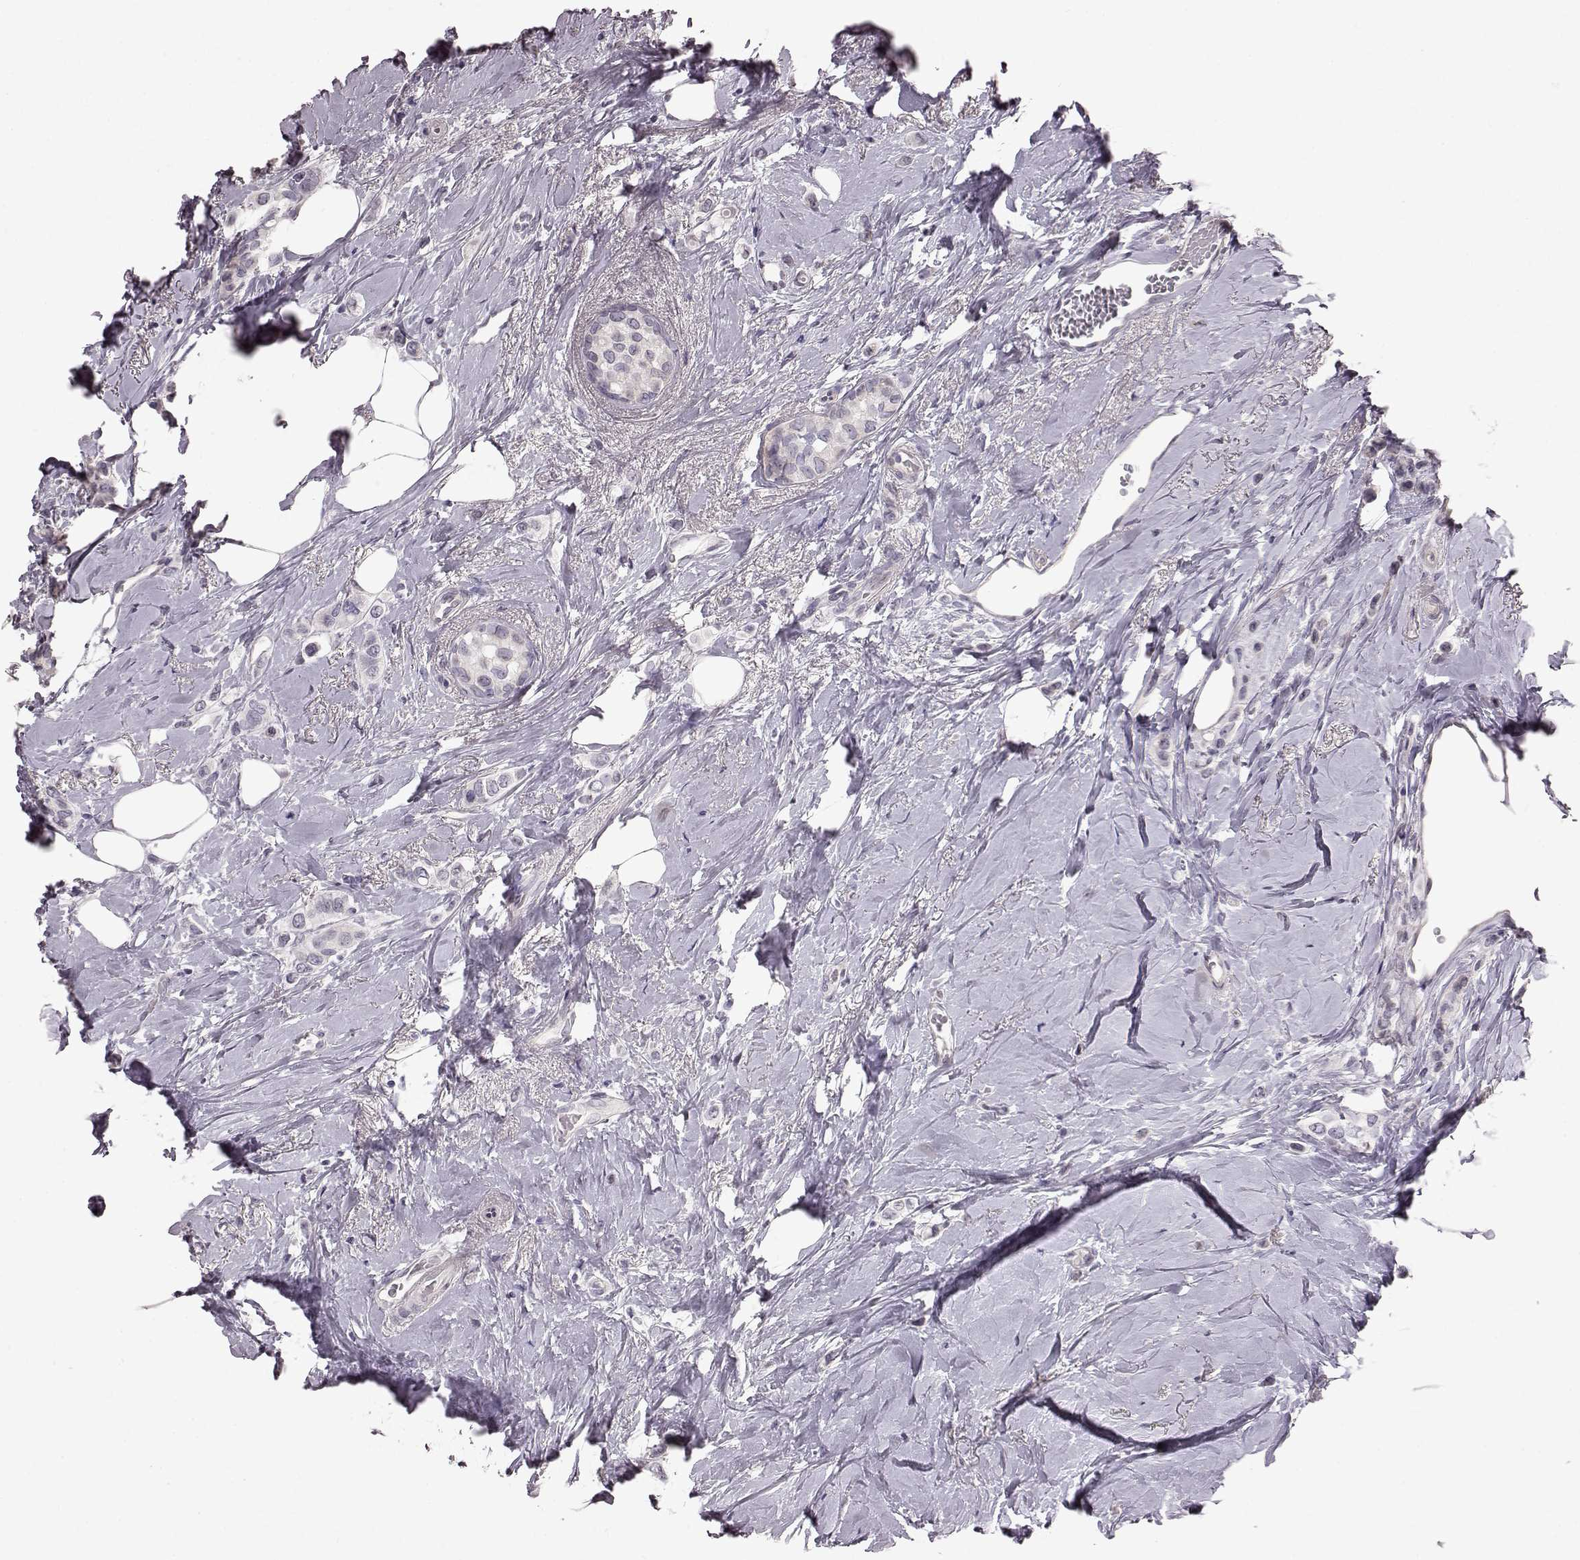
{"staining": {"intensity": "negative", "quantity": "none", "location": "none"}, "tissue": "breast cancer", "cell_type": "Tumor cells", "image_type": "cancer", "snomed": [{"axis": "morphology", "description": "Lobular carcinoma"}, {"axis": "topography", "description": "Breast"}], "caption": "The photomicrograph reveals no significant expression in tumor cells of breast cancer (lobular carcinoma).", "gene": "TCHHL1", "patient": {"sex": "female", "age": 66}}